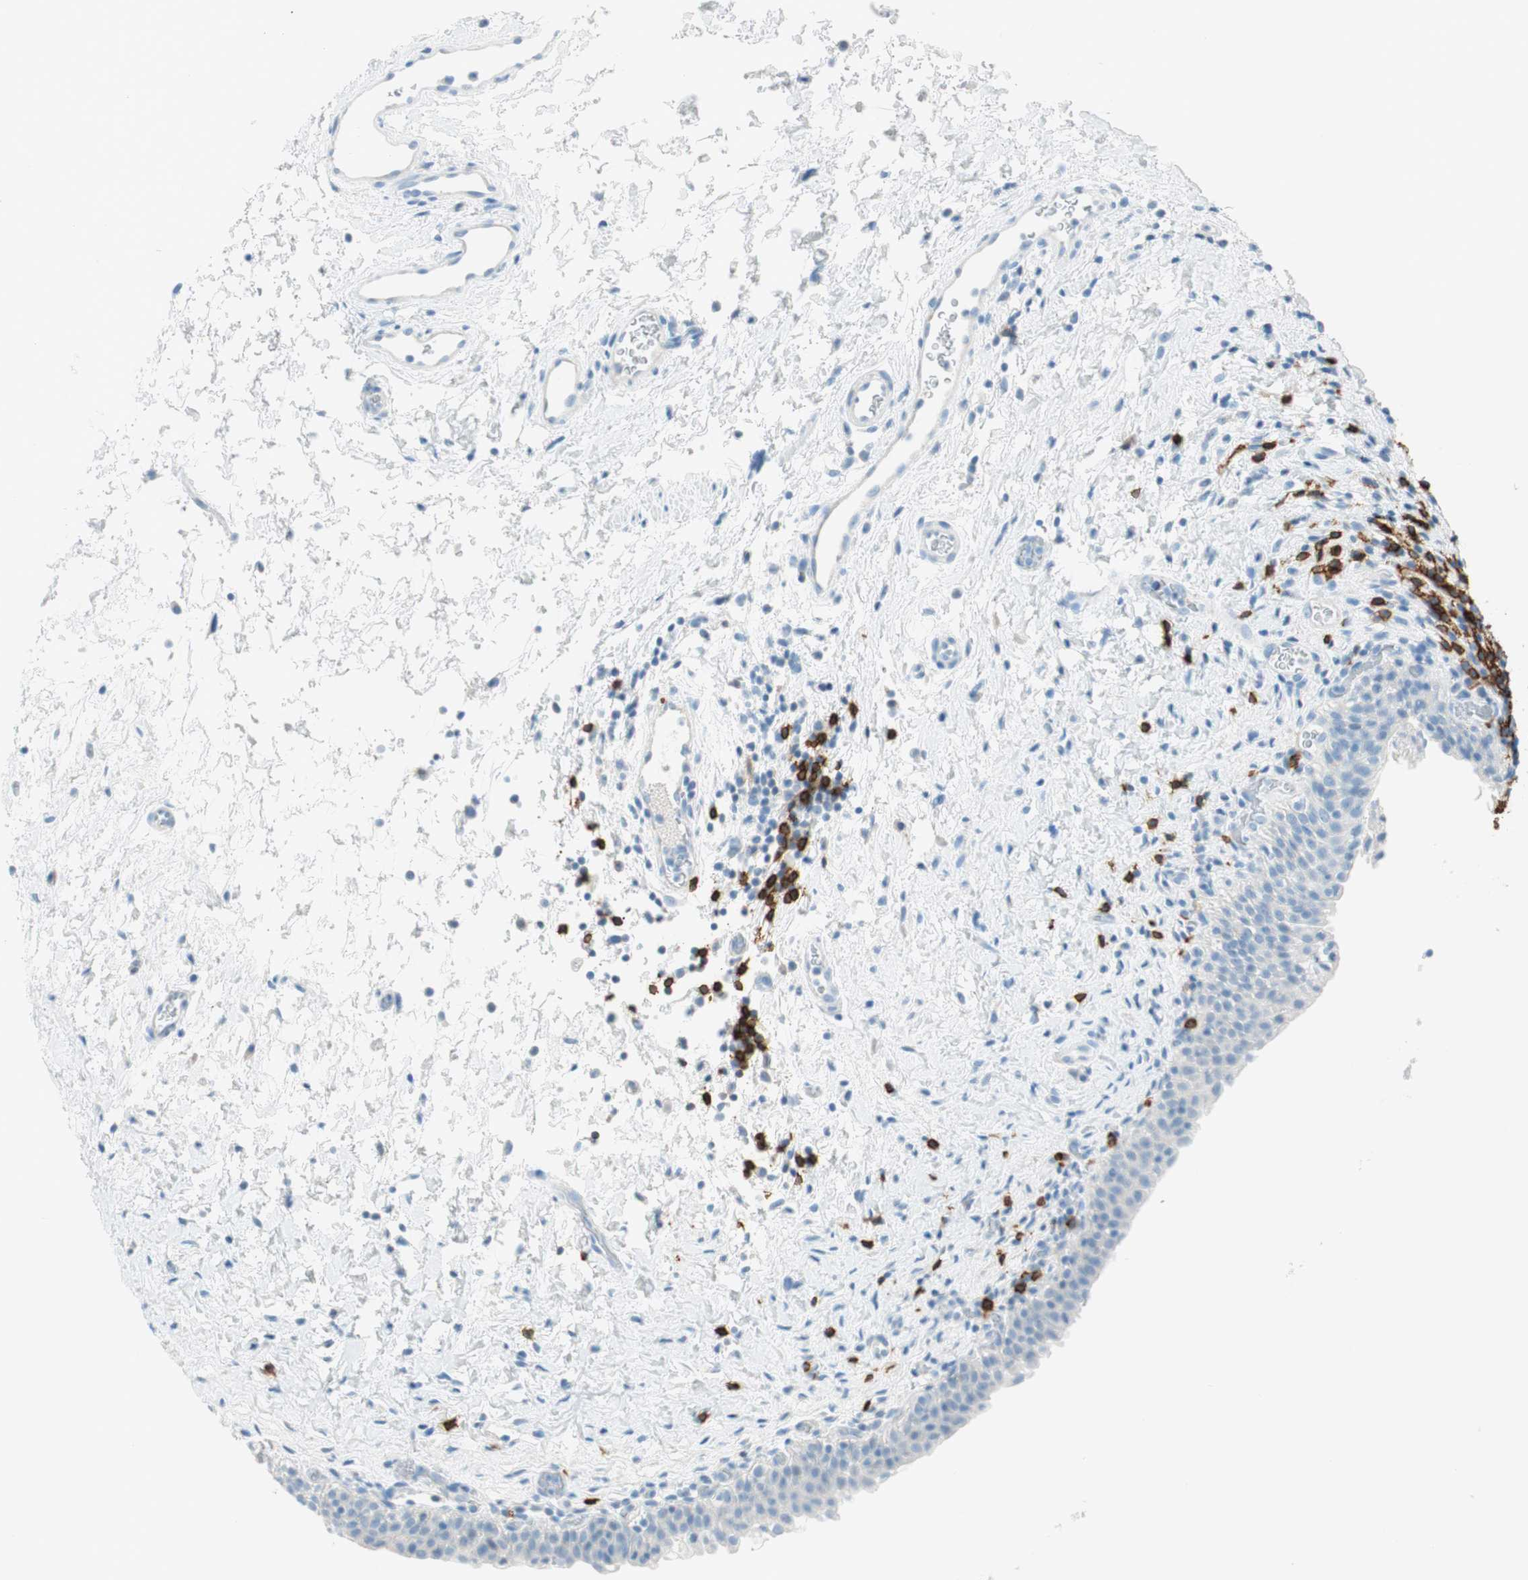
{"staining": {"intensity": "negative", "quantity": "none", "location": "none"}, "tissue": "urinary bladder", "cell_type": "Urothelial cells", "image_type": "normal", "snomed": [{"axis": "morphology", "description": "Normal tissue, NOS"}, {"axis": "topography", "description": "Urinary bladder"}], "caption": "Urinary bladder was stained to show a protein in brown. There is no significant staining in urothelial cells. Brightfield microscopy of immunohistochemistry (IHC) stained with DAB (brown) and hematoxylin (blue), captured at high magnification.", "gene": "TNFRSF13C", "patient": {"sex": "male", "age": 51}}